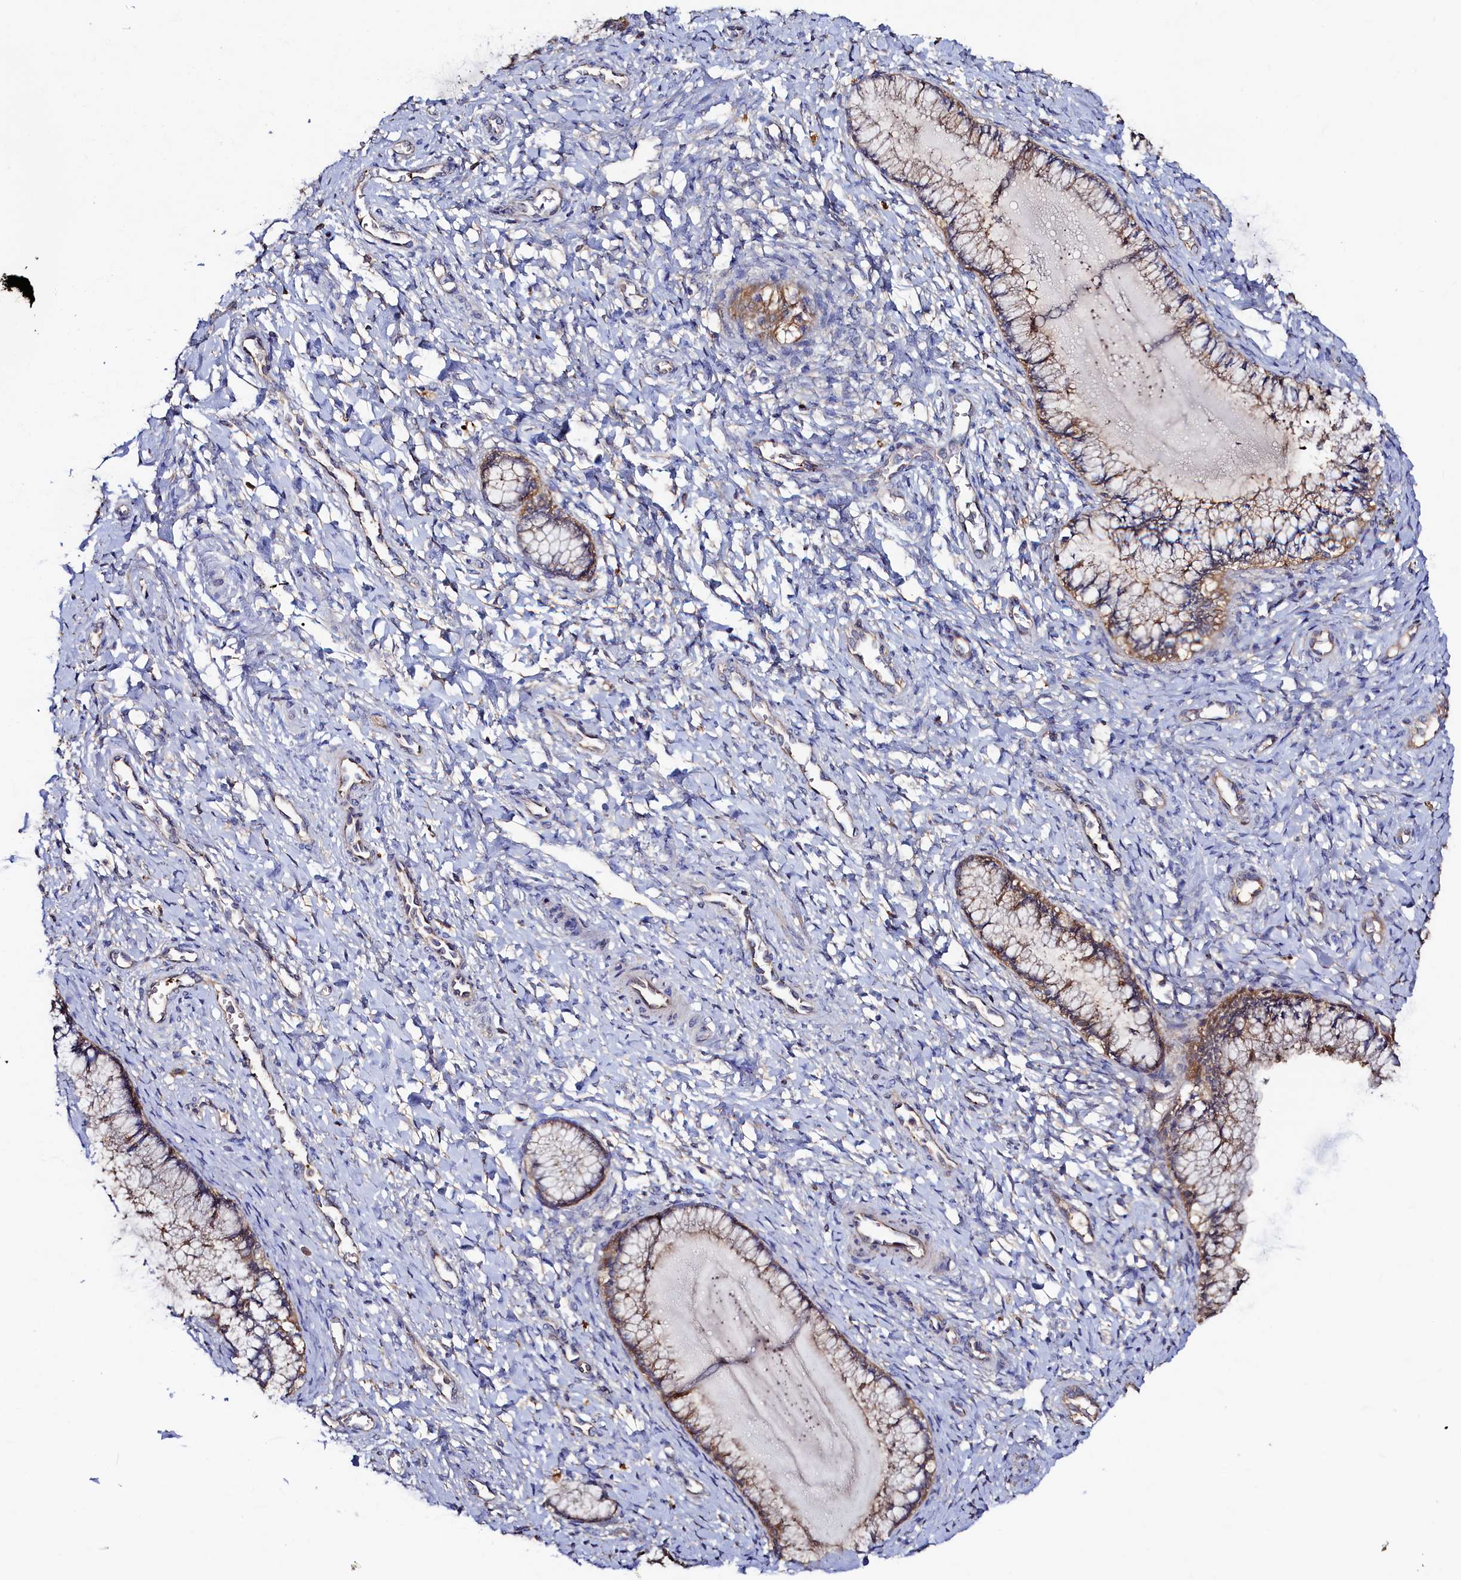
{"staining": {"intensity": "weak", "quantity": "25%-75%", "location": "cytoplasmic/membranous"}, "tissue": "cervix", "cell_type": "Glandular cells", "image_type": "normal", "snomed": [{"axis": "morphology", "description": "Normal tissue, NOS"}, {"axis": "morphology", "description": "Adenocarcinoma, NOS"}, {"axis": "topography", "description": "Cervix"}], "caption": "An immunohistochemistry (IHC) histopathology image of unremarkable tissue is shown. Protein staining in brown highlights weak cytoplasmic/membranous positivity in cervix within glandular cells. (DAB (3,3'-diaminobenzidine) IHC with brightfield microscopy, high magnification).", "gene": "TK2", "patient": {"sex": "female", "age": 29}}